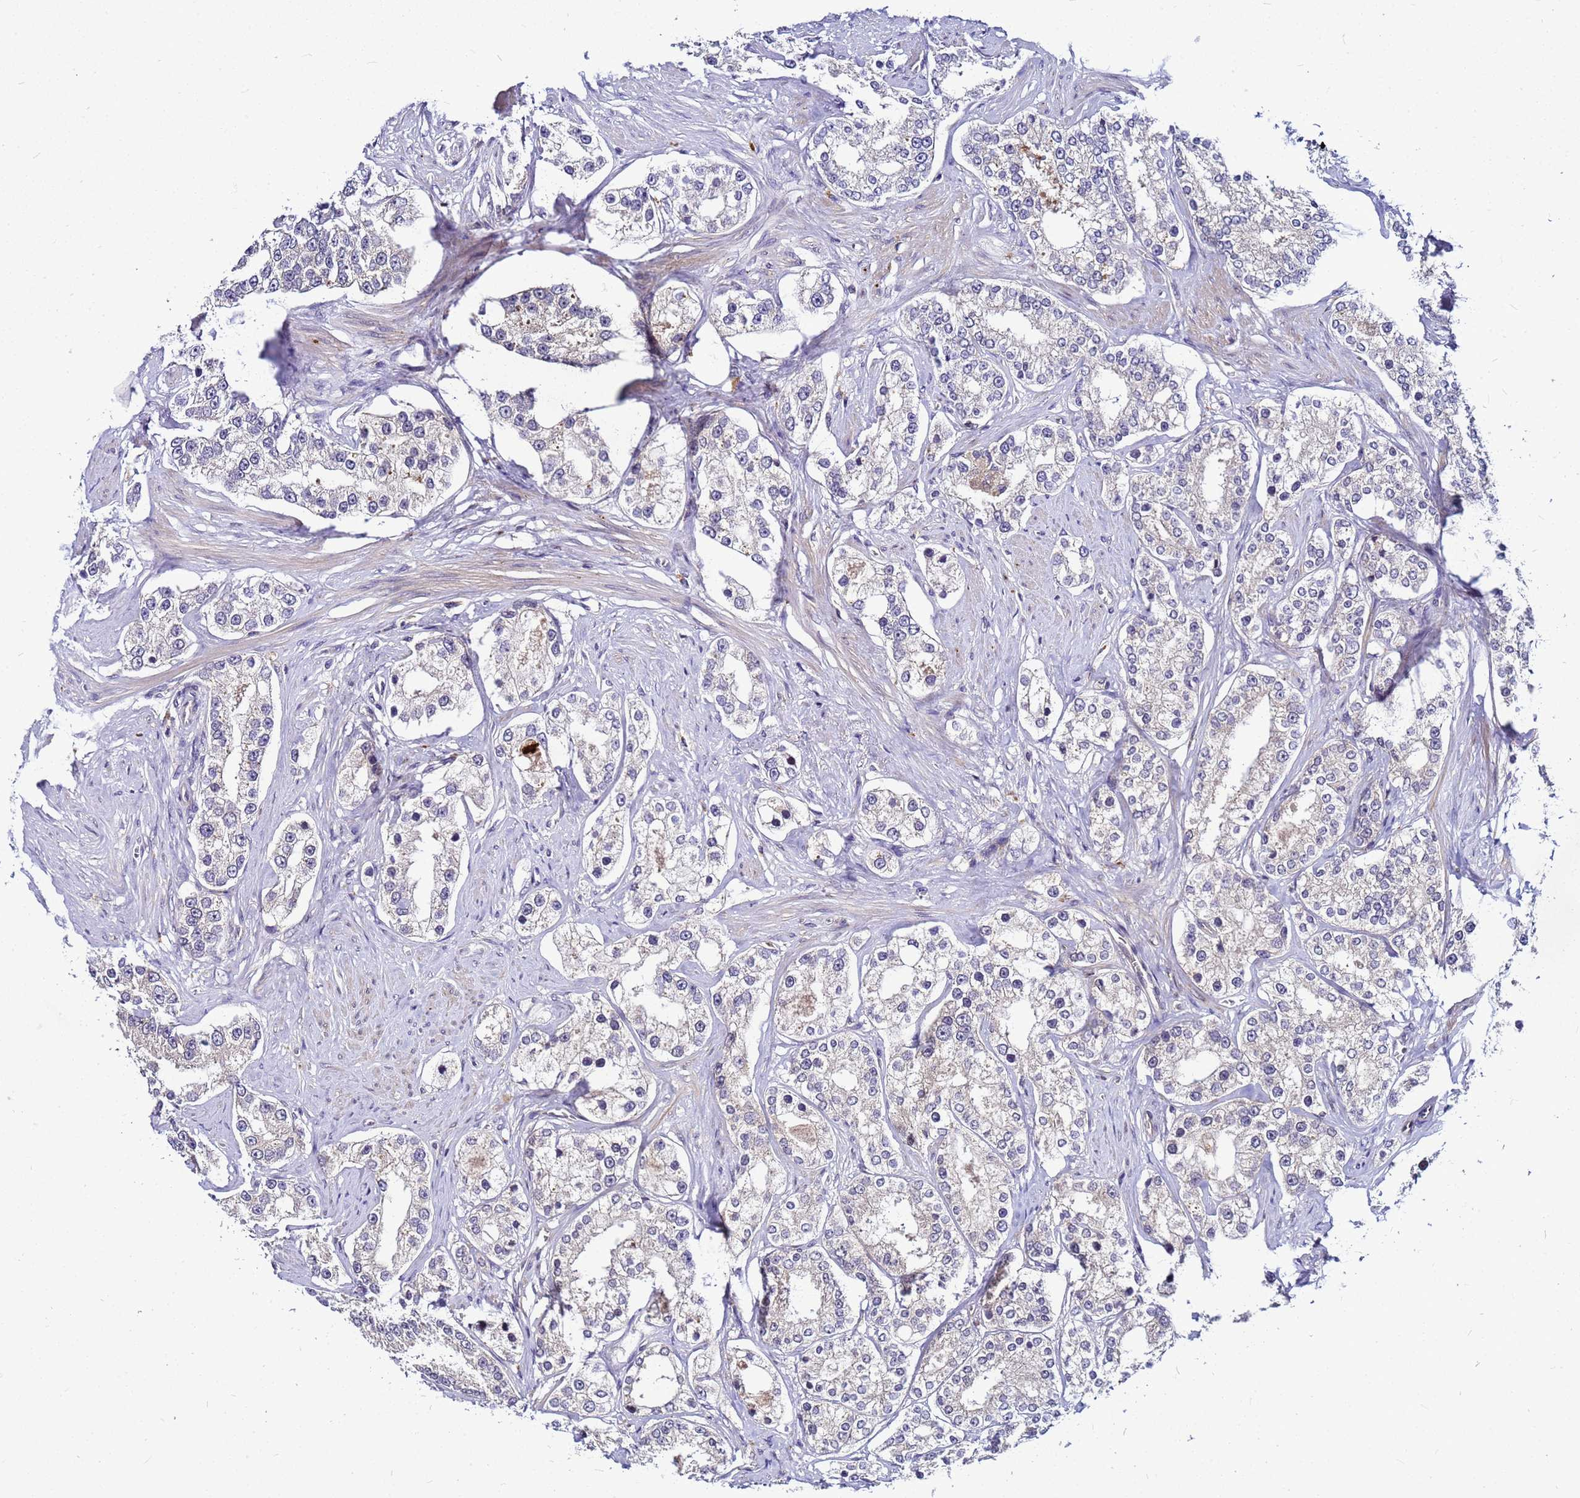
{"staining": {"intensity": "negative", "quantity": "none", "location": "none"}, "tissue": "prostate cancer", "cell_type": "Tumor cells", "image_type": "cancer", "snomed": [{"axis": "morphology", "description": "Normal tissue, NOS"}, {"axis": "morphology", "description": "Adenocarcinoma, High grade"}, {"axis": "topography", "description": "Prostate"}], "caption": "IHC image of human prostate cancer stained for a protein (brown), which shows no expression in tumor cells.", "gene": "SAT1", "patient": {"sex": "male", "age": 83}}